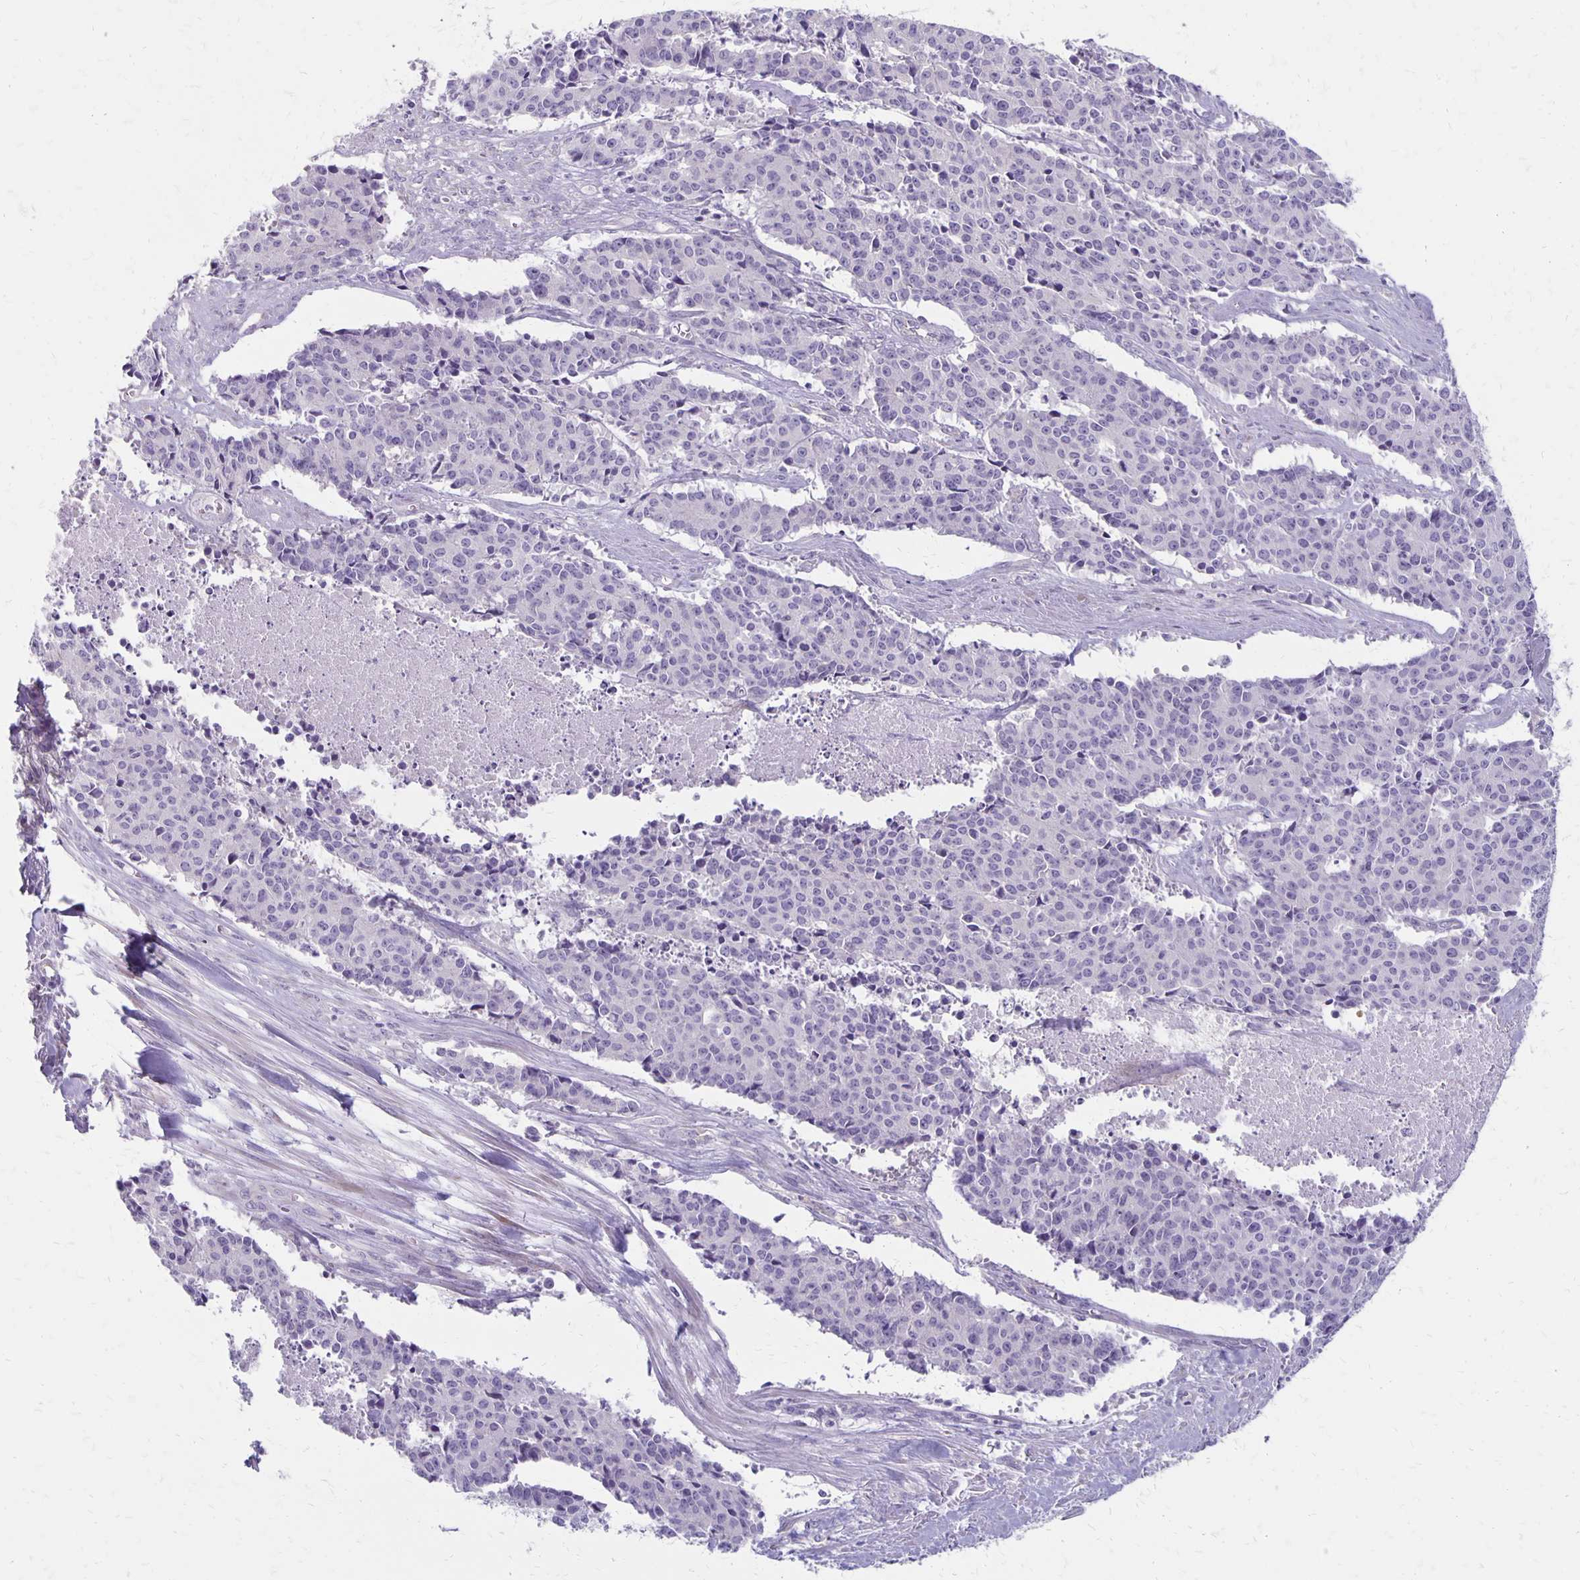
{"staining": {"intensity": "negative", "quantity": "none", "location": "none"}, "tissue": "cervical cancer", "cell_type": "Tumor cells", "image_type": "cancer", "snomed": [{"axis": "morphology", "description": "Squamous cell carcinoma, NOS"}, {"axis": "topography", "description": "Cervix"}], "caption": "This is an immunohistochemistry (IHC) micrograph of cervical cancer. There is no positivity in tumor cells.", "gene": "HOMER1", "patient": {"sex": "female", "age": 28}}